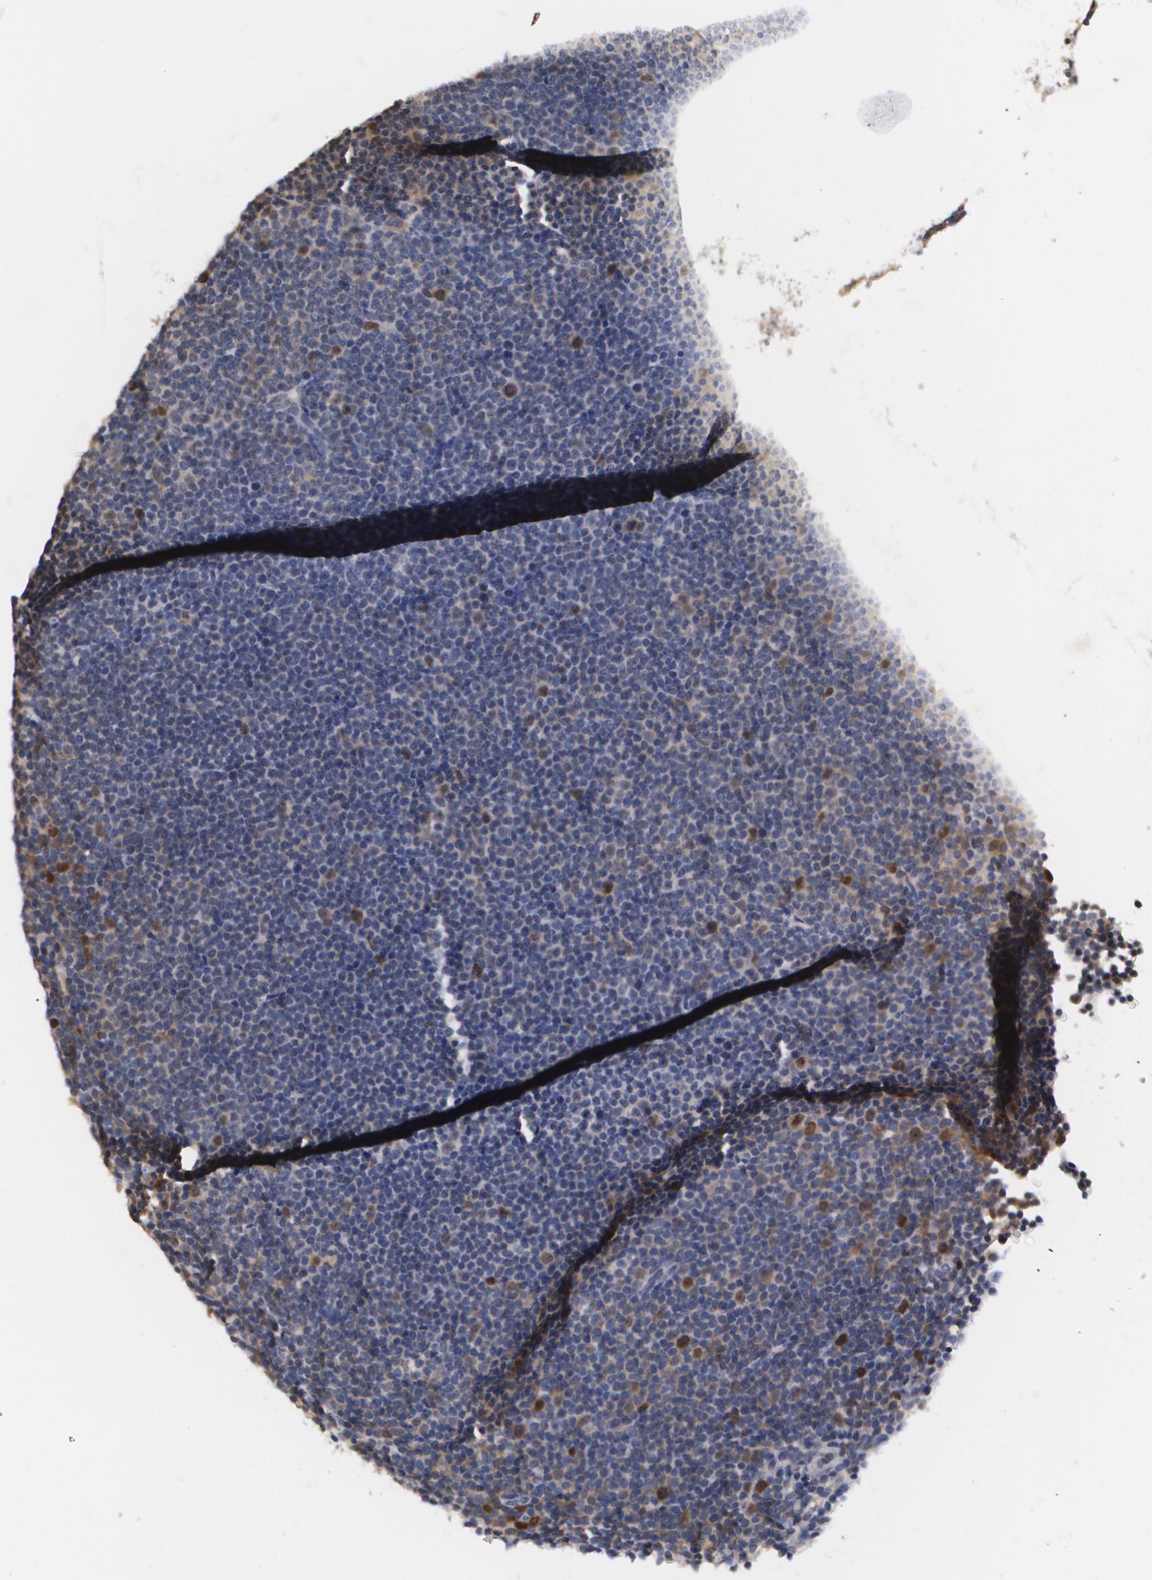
{"staining": {"intensity": "moderate", "quantity": "<25%", "location": "cytoplasmic/membranous"}, "tissue": "lymphoma", "cell_type": "Tumor cells", "image_type": "cancer", "snomed": [{"axis": "morphology", "description": "Malignant lymphoma, non-Hodgkin's type, Low grade"}, {"axis": "topography", "description": "Lymph node"}], "caption": "Tumor cells show low levels of moderate cytoplasmic/membranous positivity in approximately <25% of cells in human low-grade malignant lymphoma, non-Hodgkin's type.", "gene": "BRCA1", "patient": {"sex": "female", "age": 69}}